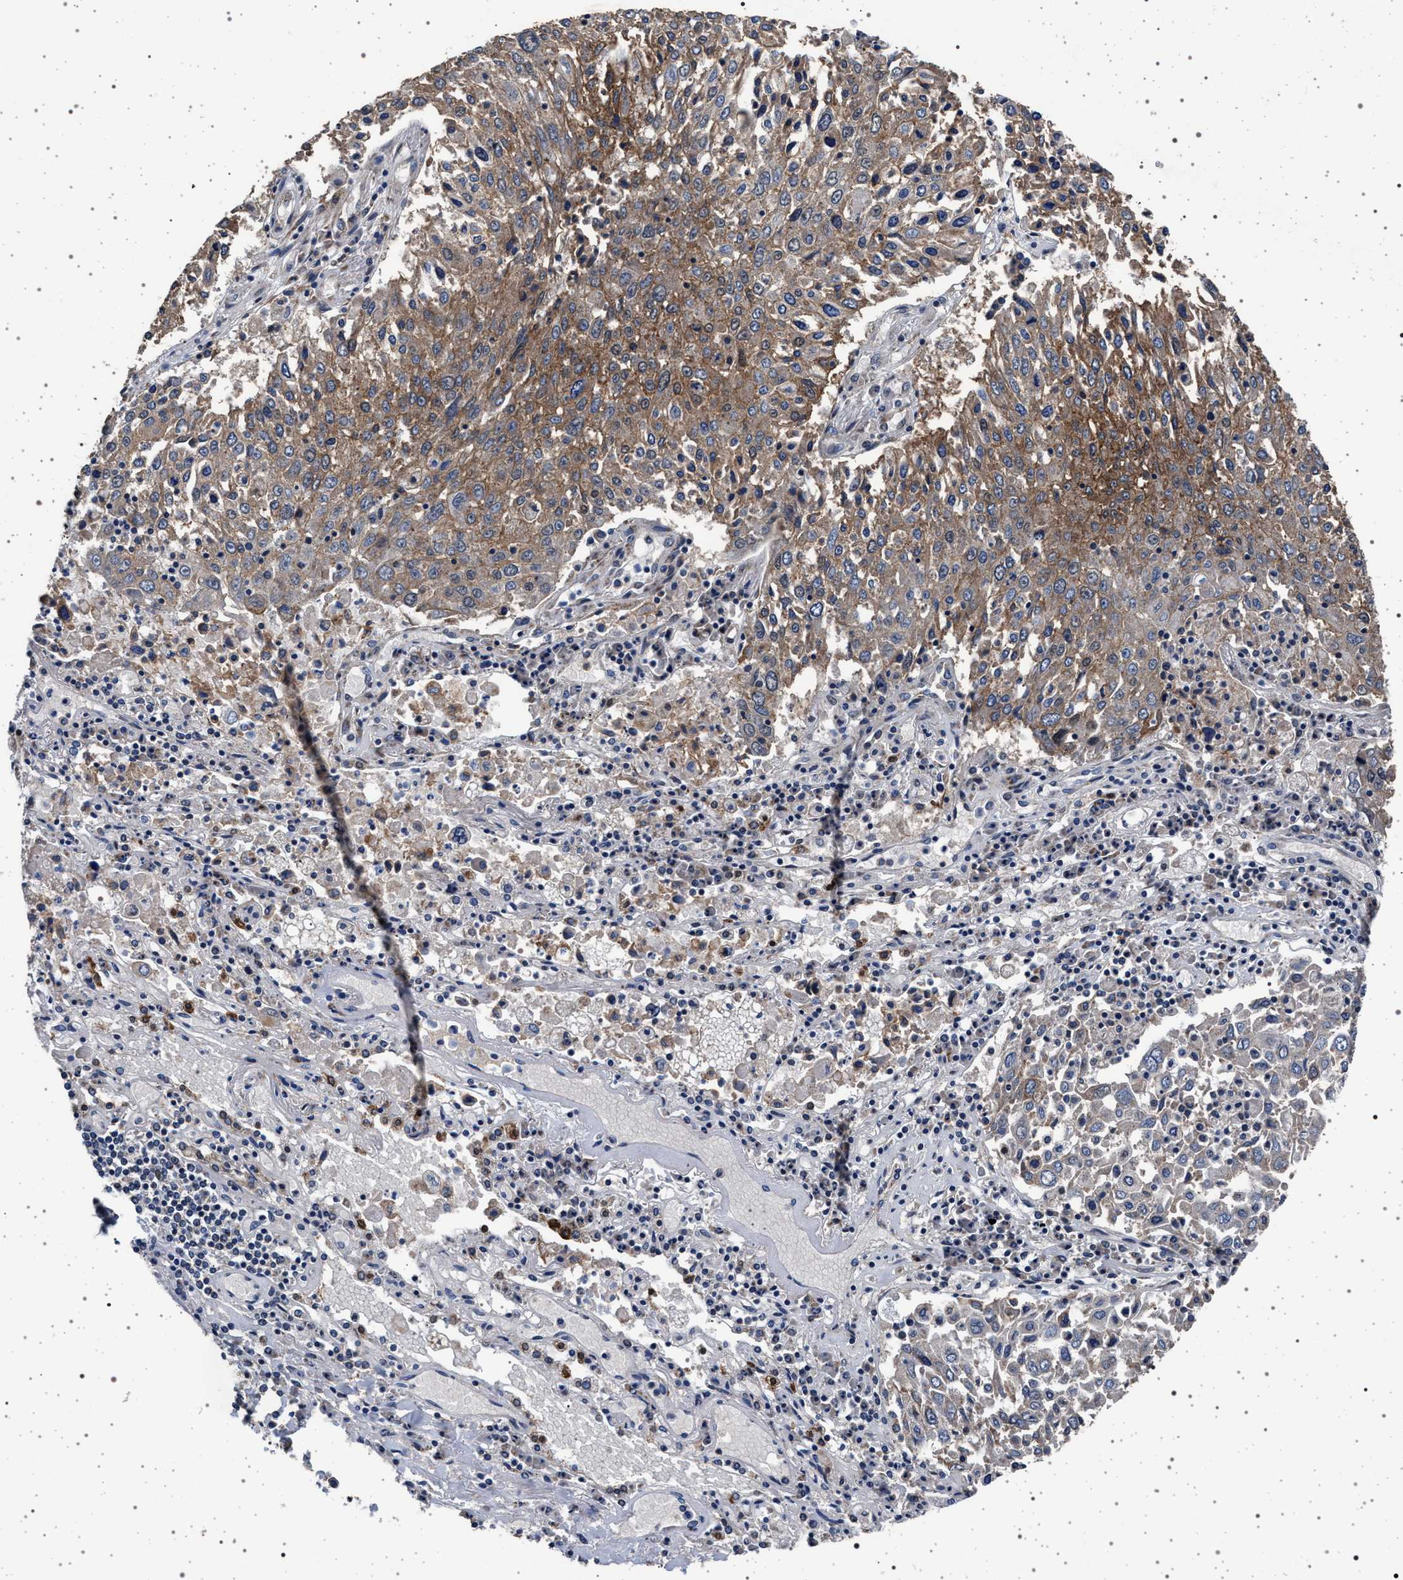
{"staining": {"intensity": "moderate", "quantity": ">75%", "location": "cytoplasmic/membranous"}, "tissue": "lung cancer", "cell_type": "Tumor cells", "image_type": "cancer", "snomed": [{"axis": "morphology", "description": "Squamous cell carcinoma, NOS"}, {"axis": "topography", "description": "Lung"}], "caption": "Human lung cancer stained with a protein marker exhibits moderate staining in tumor cells.", "gene": "MAP3K2", "patient": {"sex": "male", "age": 65}}